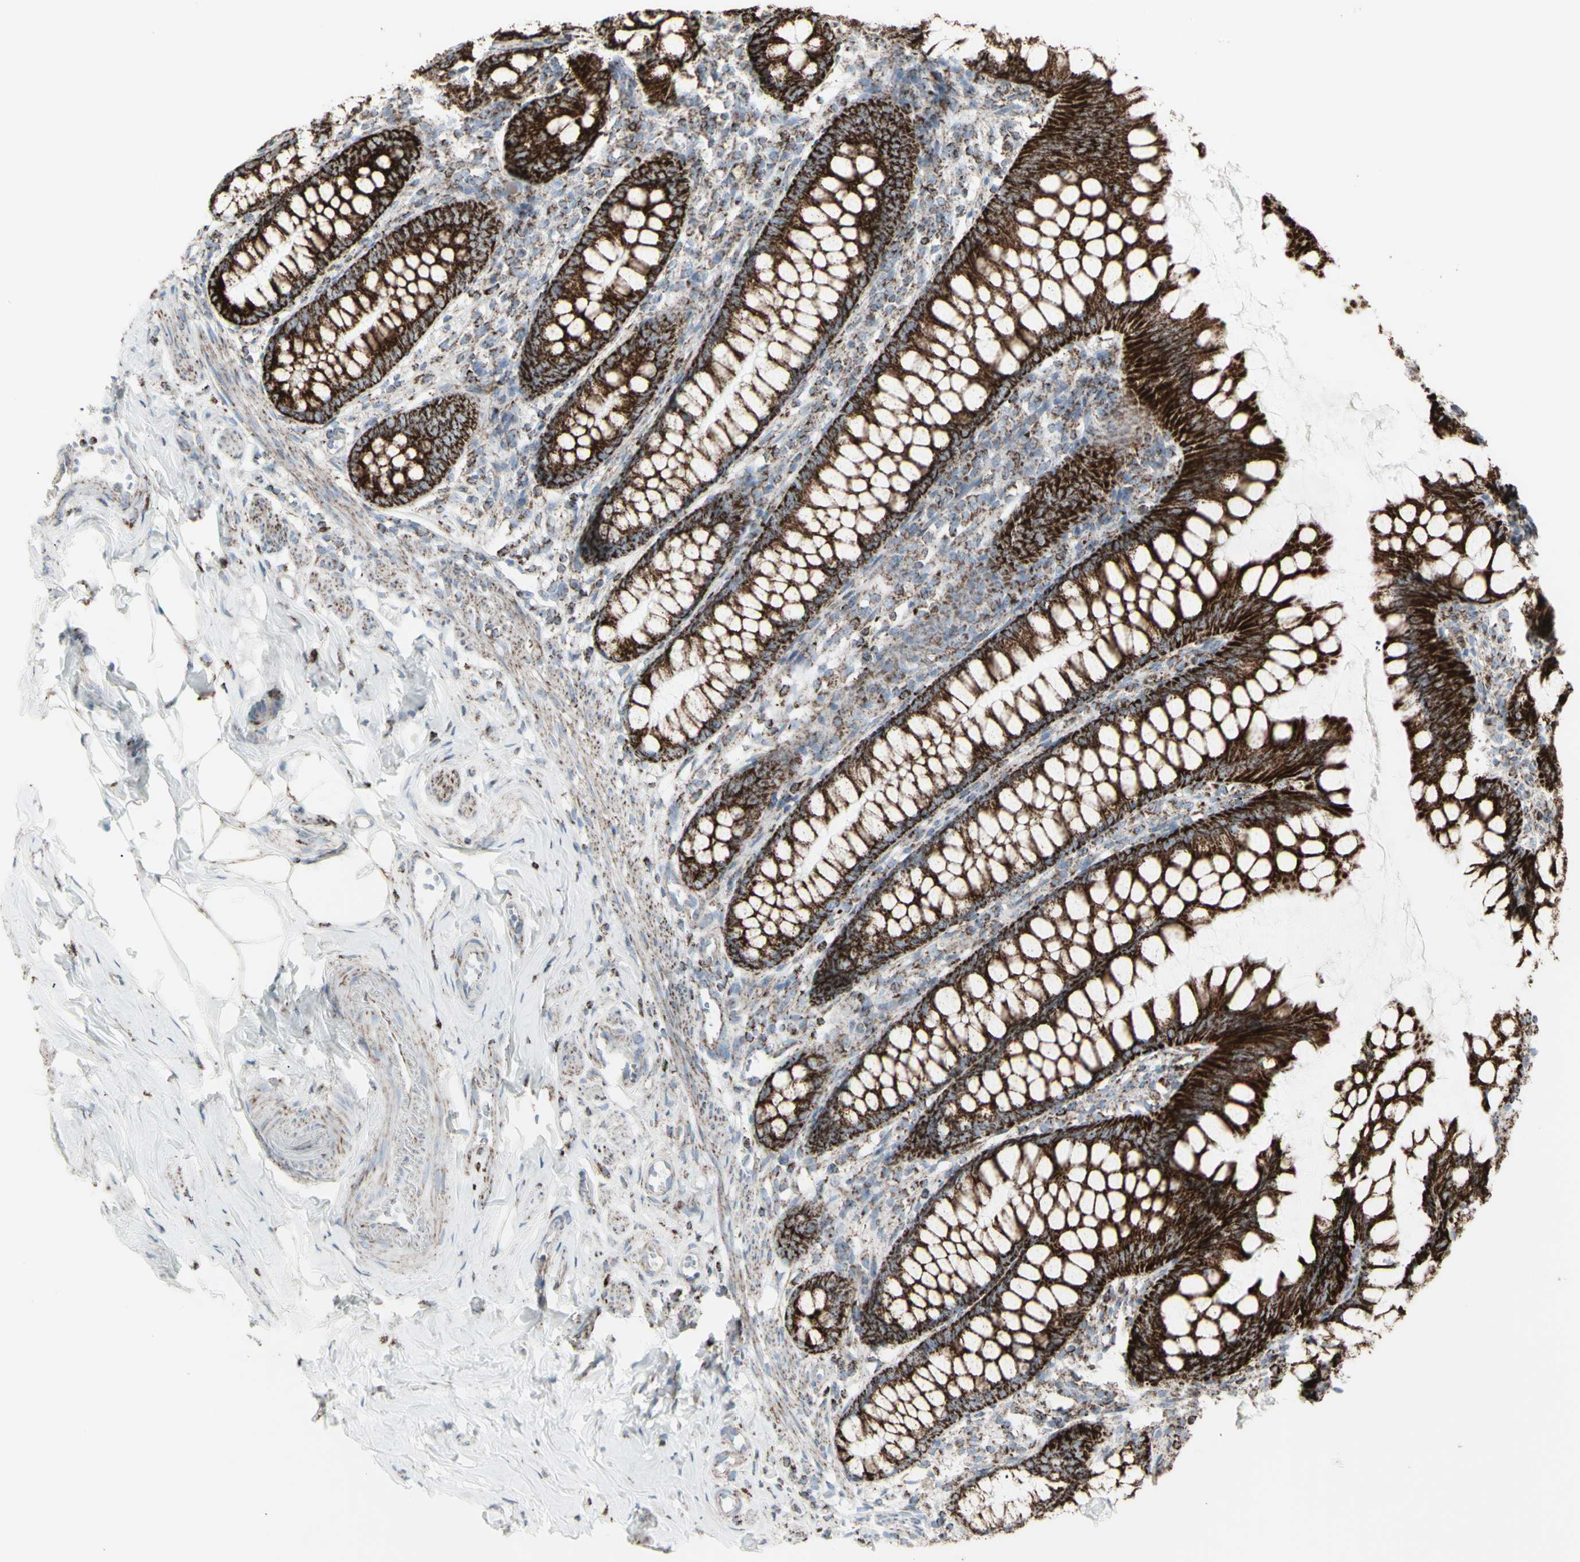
{"staining": {"intensity": "strong", "quantity": ">75%", "location": "cytoplasmic/membranous"}, "tissue": "appendix", "cell_type": "Glandular cells", "image_type": "normal", "snomed": [{"axis": "morphology", "description": "Normal tissue, NOS"}, {"axis": "topography", "description": "Appendix"}], "caption": "A high-resolution photomicrograph shows immunohistochemistry staining of normal appendix, which exhibits strong cytoplasmic/membranous staining in about >75% of glandular cells.", "gene": "PLGRKT", "patient": {"sex": "female", "age": 77}}